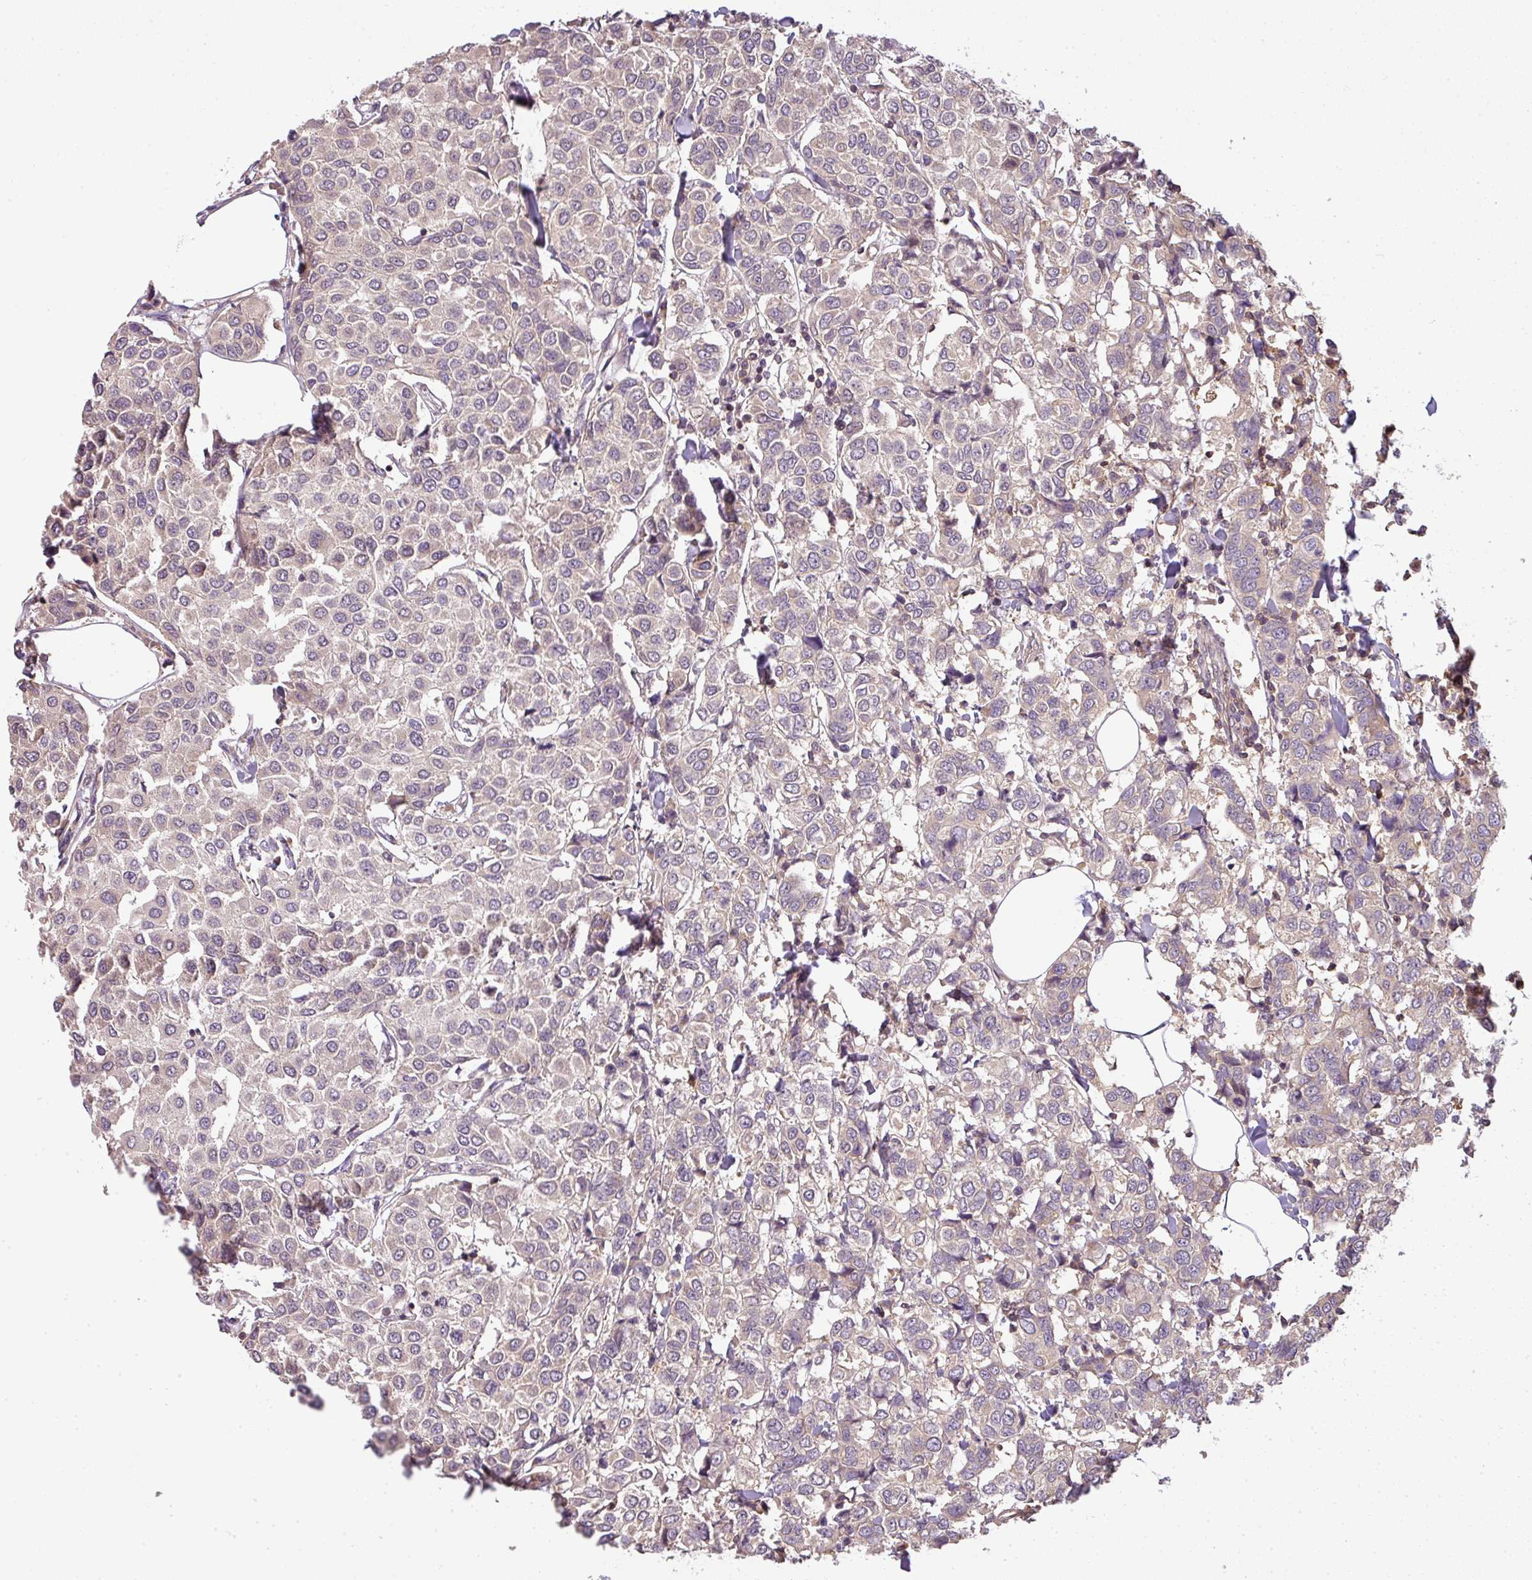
{"staining": {"intensity": "negative", "quantity": "none", "location": "none"}, "tissue": "breast cancer", "cell_type": "Tumor cells", "image_type": "cancer", "snomed": [{"axis": "morphology", "description": "Duct carcinoma"}, {"axis": "topography", "description": "Breast"}], "caption": "Intraductal carcinoma (breast) was stained to show a protein in brown. There is no significant positivity in tumor cells.", "gene": "TCL1B", "patient": {"sex": "female", "age": 55}}